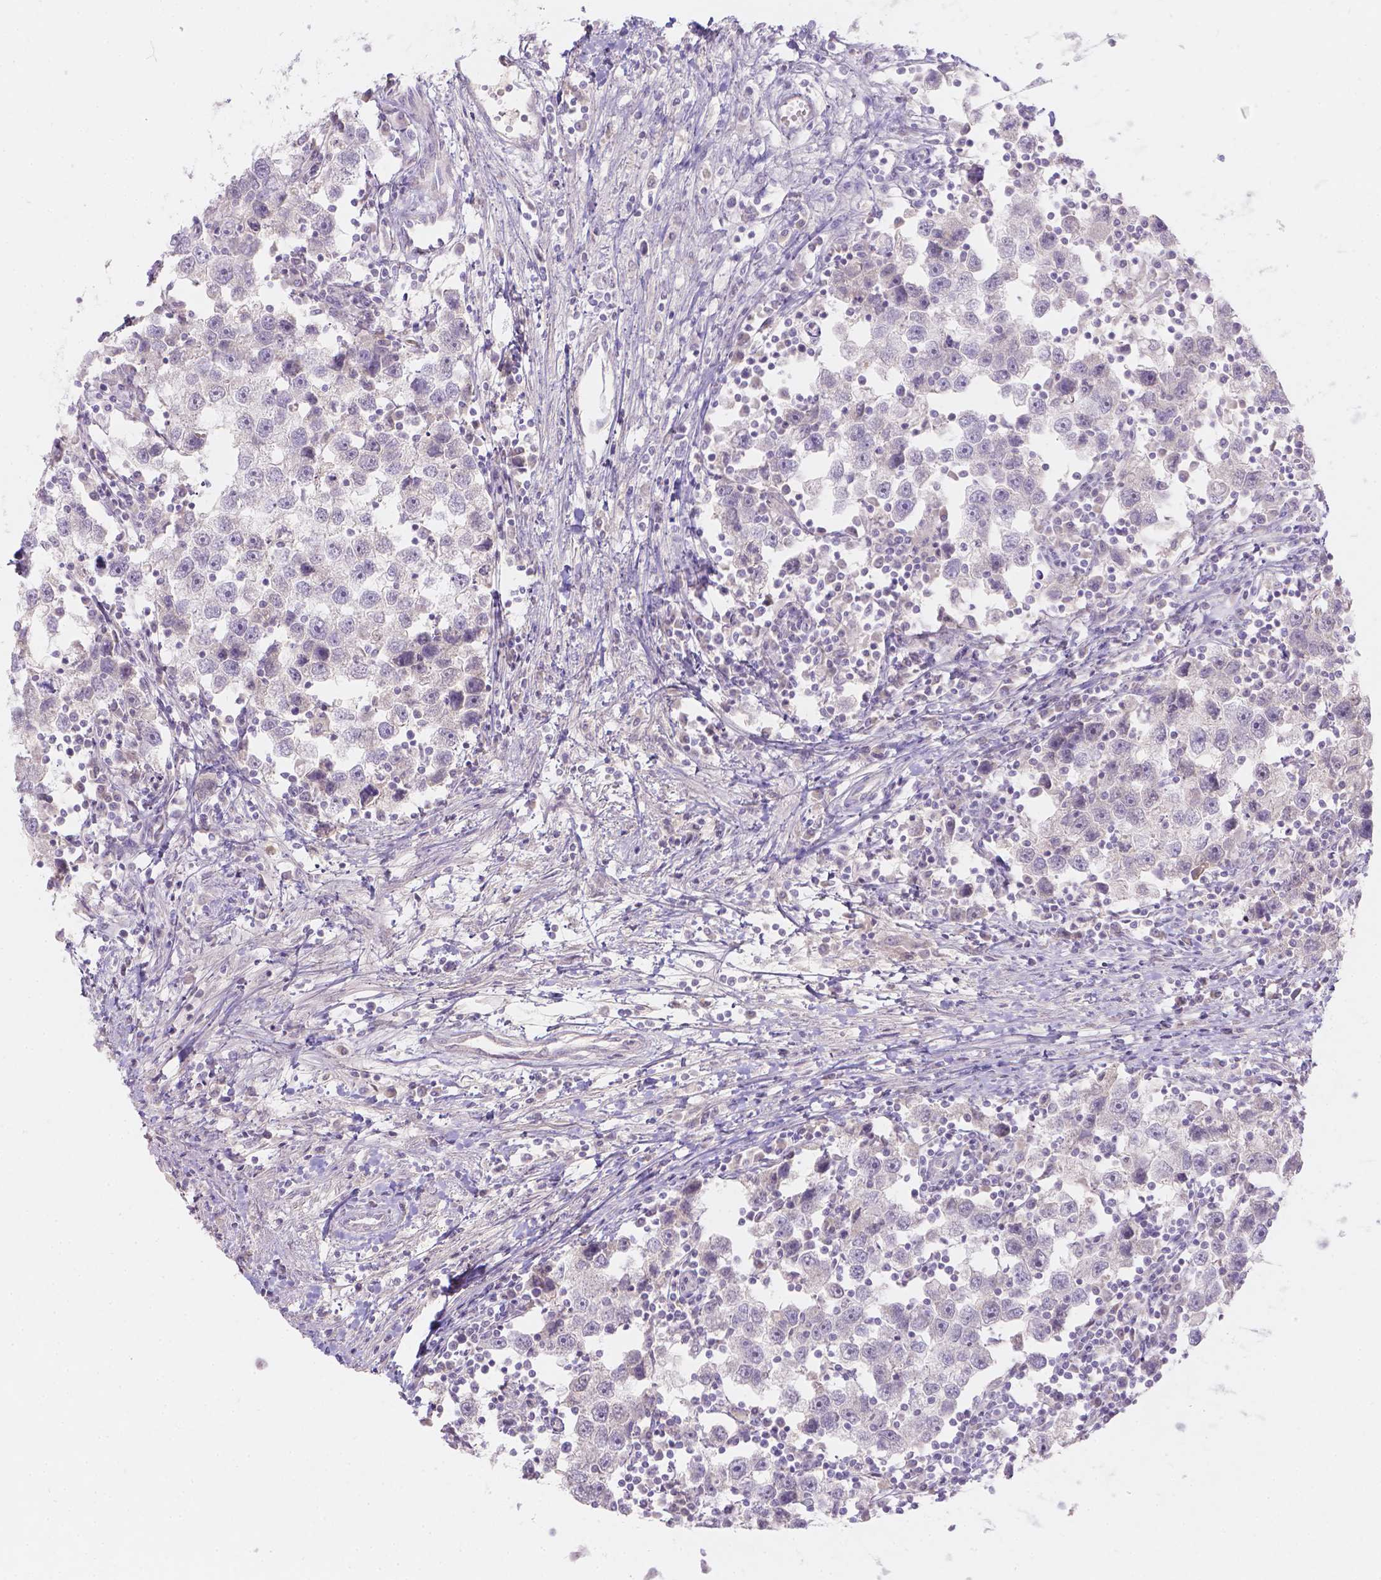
{"staining": {"intensity": "negative", "quantity": "none", "location": "none"}, "tissue": "testis cancer", "cell_type": "Tumor cells", "image_type": "cancer", "snomed": [{"axis": "morphology", "description": "Seminoma, NOS"}, {"axis": "topography", "description": "Testis"}], "caption": "The histopathology image demonstrates no staining of tumor cells in seminoma (testis).", "gene": "DCAF4L1", "patient": {"sex": "male", "age": 30}}